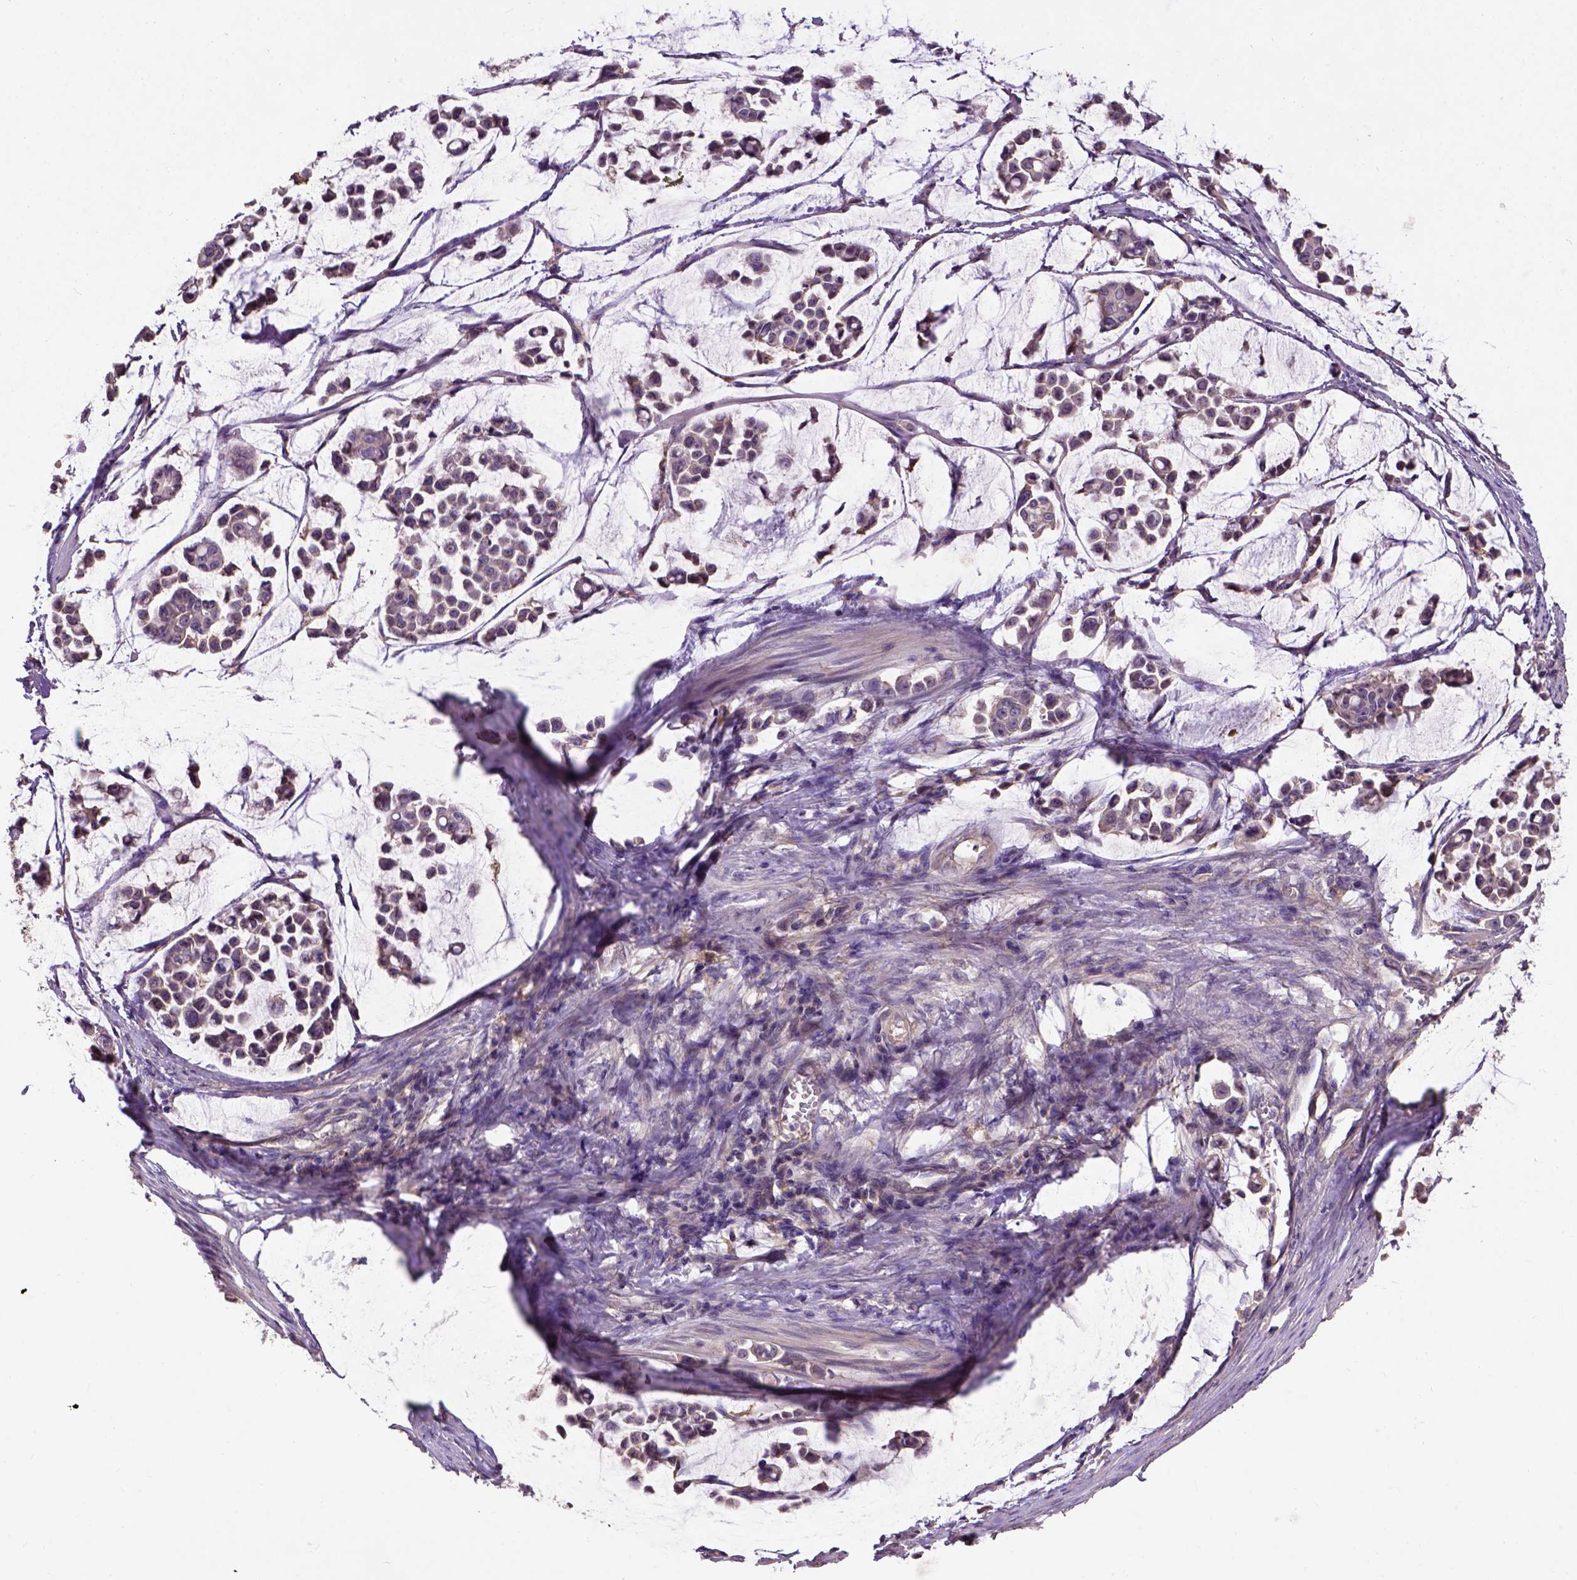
{"staining": {"intensity": "moderate", "quantity": ">75%", "location": "cytoplasmic/membranous"}, "tissue": "stomach cancer", "cell_type": "Tumor cells", "image_type": "cancer", "snomed": [{"axis": "morphology", "description": "Adenocarcinoma, NOS"}, {"axis": "topography", "description": "Stomach"}], "caption": "Approximately >75% of tumor cells in human stomach adenocarcinoma exhibit moderate cytoplasmic/membranous protein positivity as visualized by brown immunohistochemical staining.", "gene": "KBTBD8", "patient": {"sex": "male", "age": 82}}